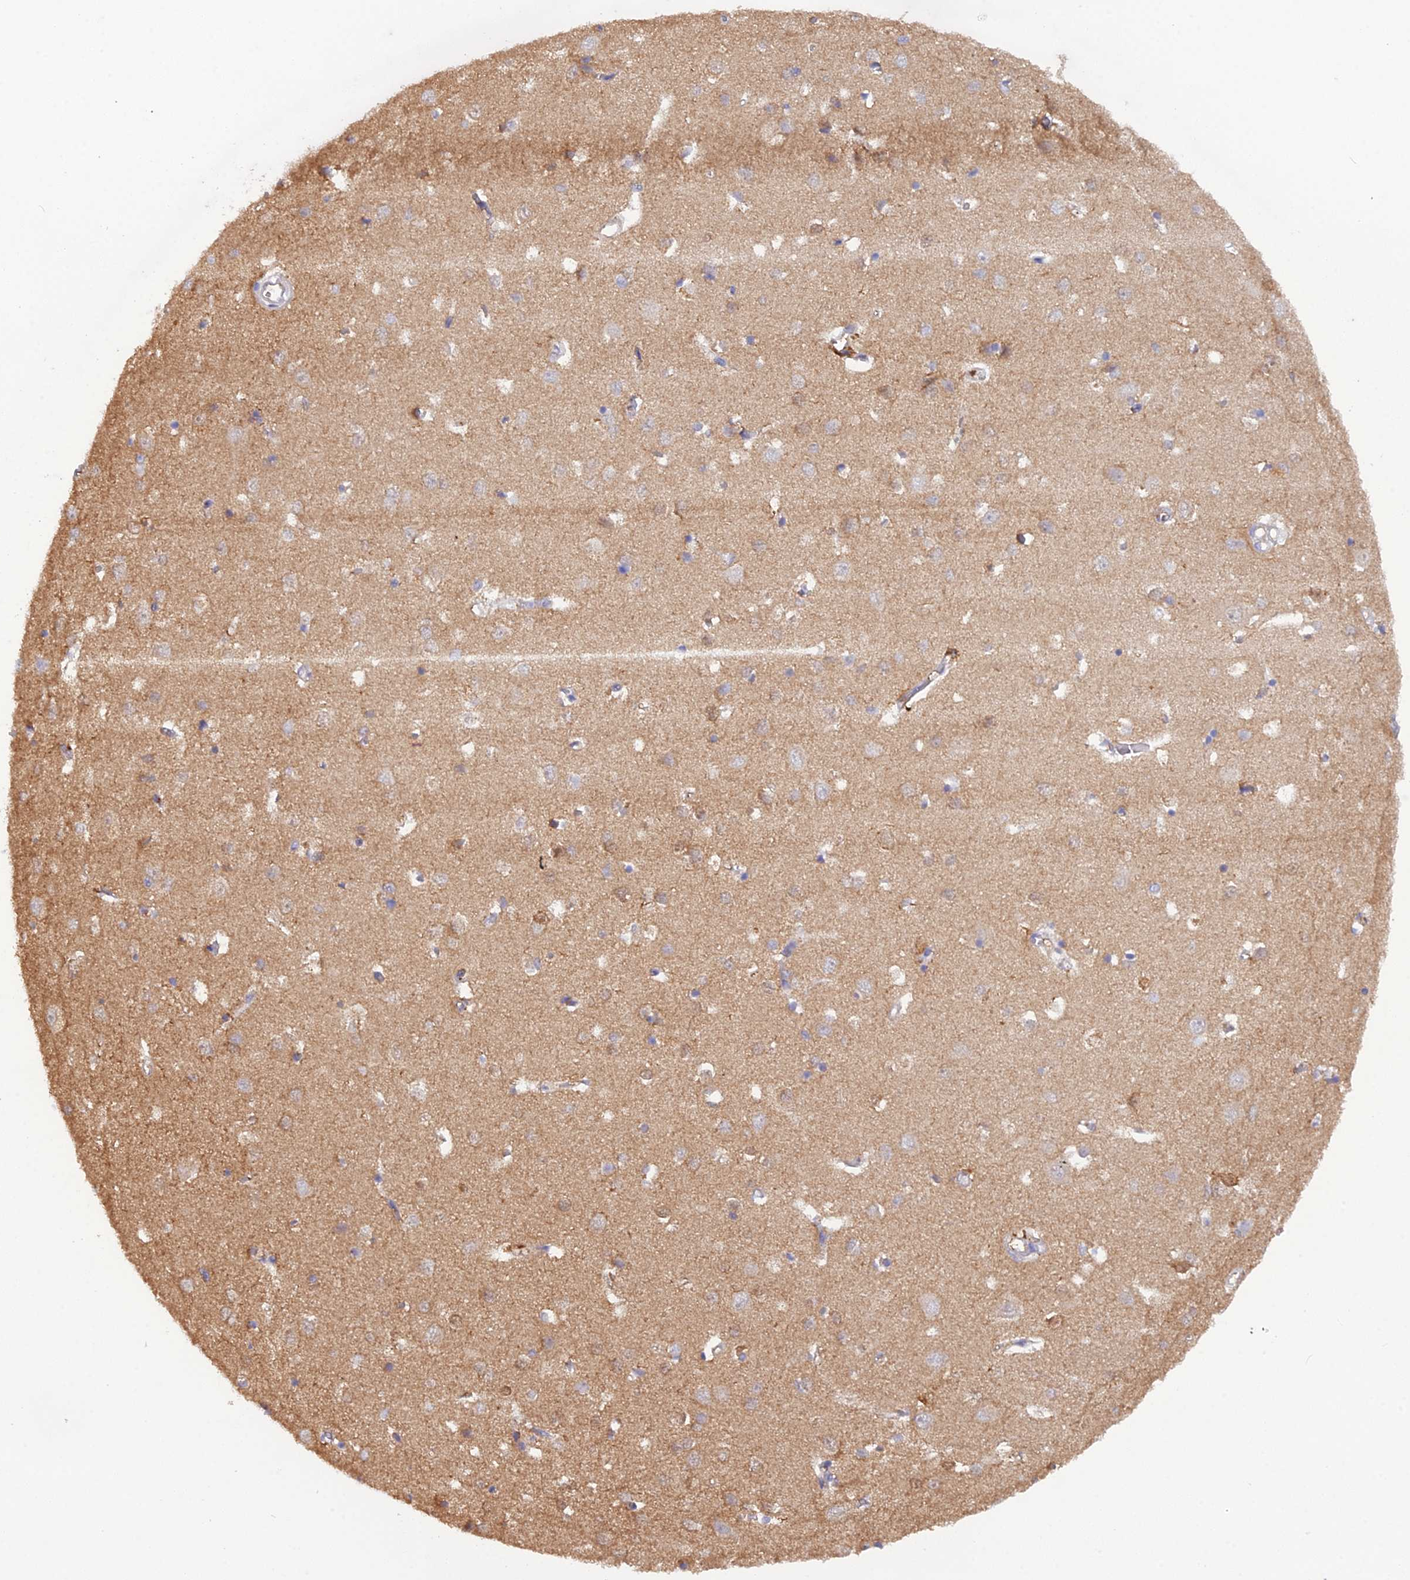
{"staining": {"intensity": "negative", "quantity": "none", "location": "none"}, "tissue": "cerebral cortex", "cell_type": "Endothelial cells", "image_type": "normal", "snomed": [{"axis": "morphology", "description": "Normal tissue, NOS"}, {"axis": "topography", "description": "Cerebral cortex"}], "caption": "High magnification brightfield microscopy of normal cerebral cortex stained with DAB (3,3'-diaminobenzidine) (brown) and counterstained with hematoxylin (blue): endothelial cells show no significant staining. (Brightfield microscopy of DAB IHC at high magnification).", "gene": "HINT1", "patient": {"sex": "female", "age": 64}}